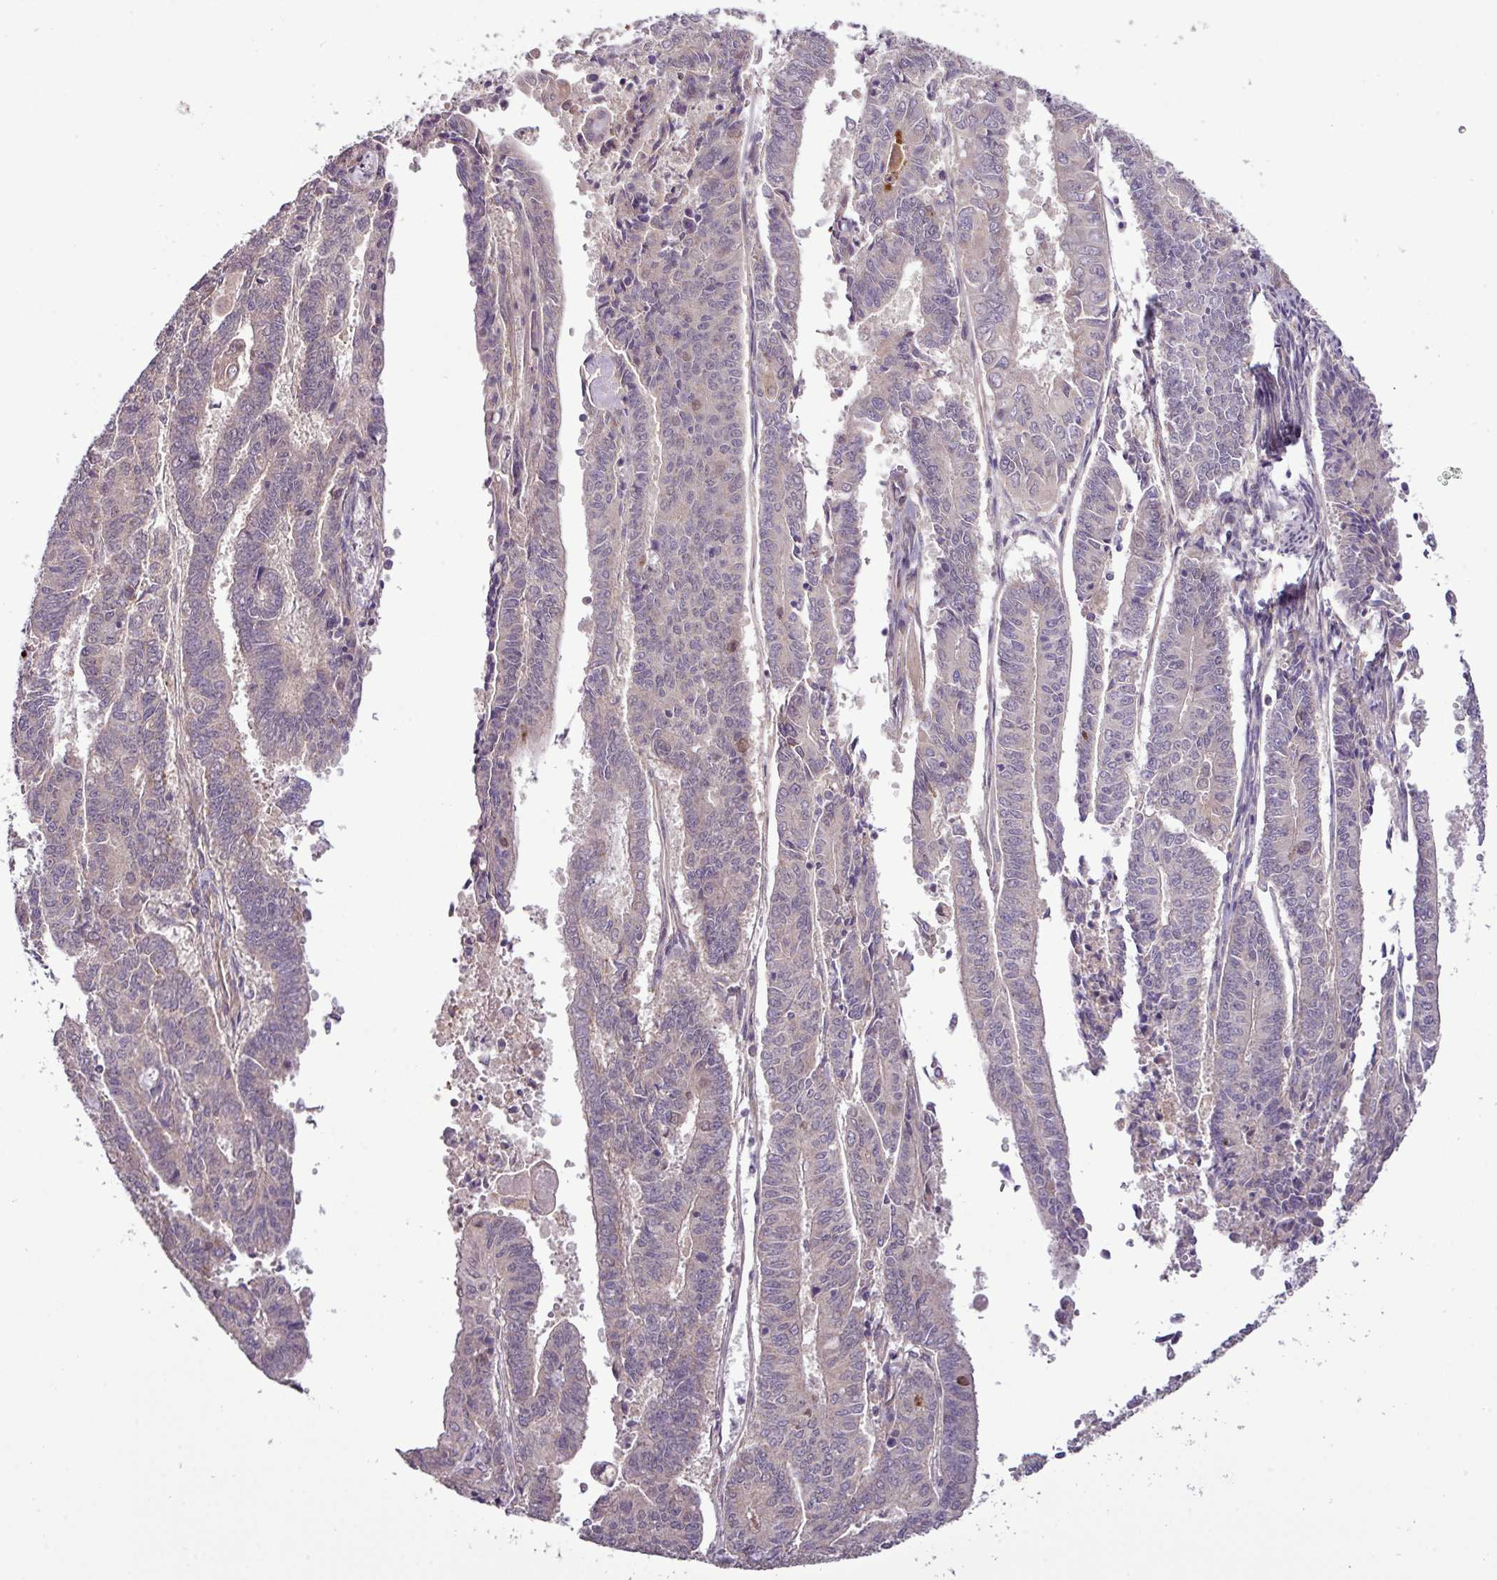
{"staining": {"intensity": "negative", "quantity": "none", "location": "none"}, "tissue": "endometrial cancer", "cell_type": "Tumor cells", "image_type": "cancer", "snomed": [{"axis": "morphology", "description": "Adenocarcinoma, NOS"}, {"axis": "topography", "description": "Endometrium"}], "caption": "This is an immunohistochemistry (IHC) micrograph of endometrial cancer. There is no staining in tumor cells.", "gene": "XIAP", "patient": {"sex": "female", "age": 59}}